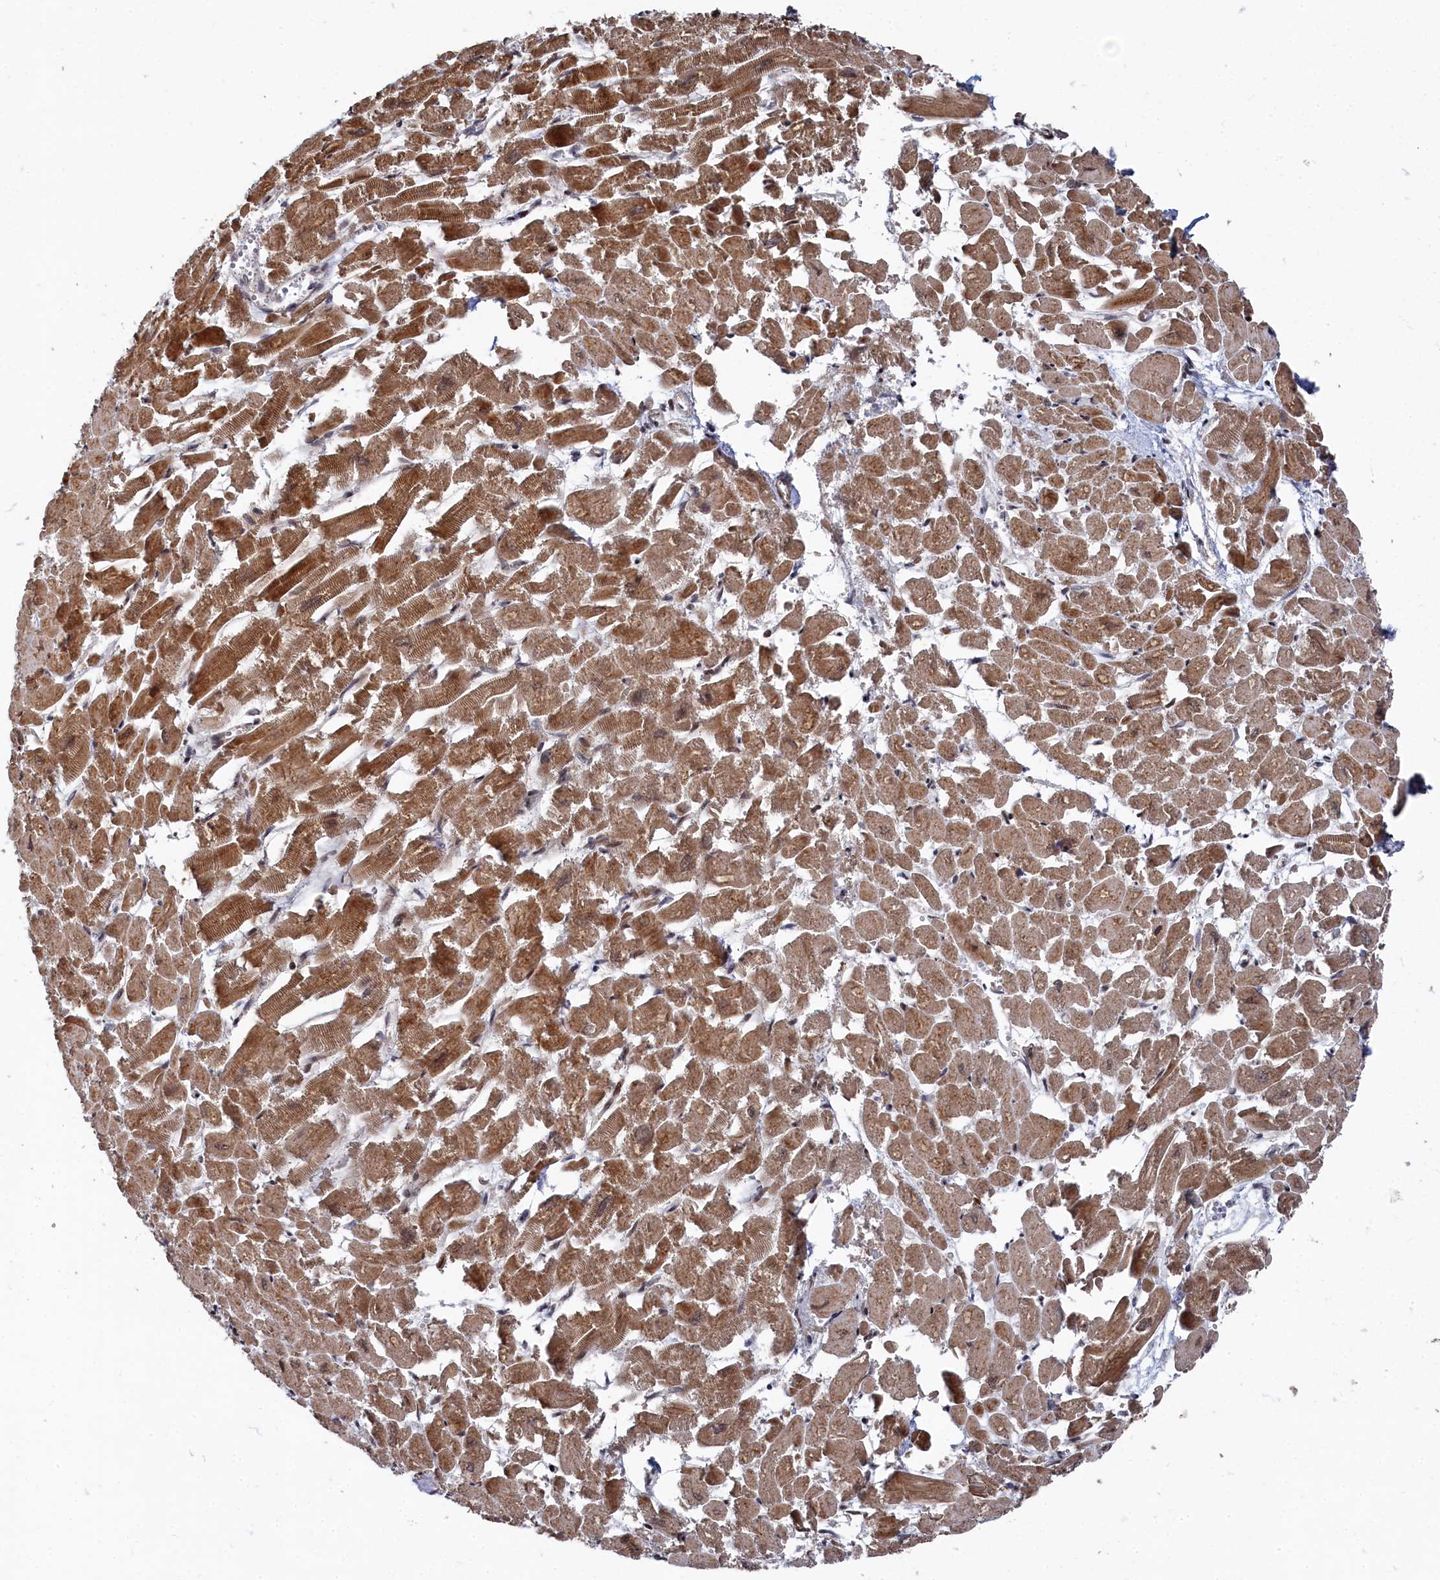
{"staining": {"intensity": "moderate", "quantity": ">75%", "location": "cytoplasmic/membranous,nuclear"}, "tissue": "heart muscle", "cell_type": "Cardiomyocytes", "image_type": "normal", "snomed": [{"axis": "morphology", "description": "Normal tissue, NOS"}, {"axis": "topography", "description": "Heart"}], "caption": "High-power microscopy captured an immunohistochemistry photomicrograph of benign heart muscle, revealing moderate cytoplasmic/membranous,nuclear positivity in about >75% of cardiomyocytes. (Brightfield microscopy of DAB IHC at high magnification).", "gene": "BUB3", "patient": {"sex": "male", "age": 54}}